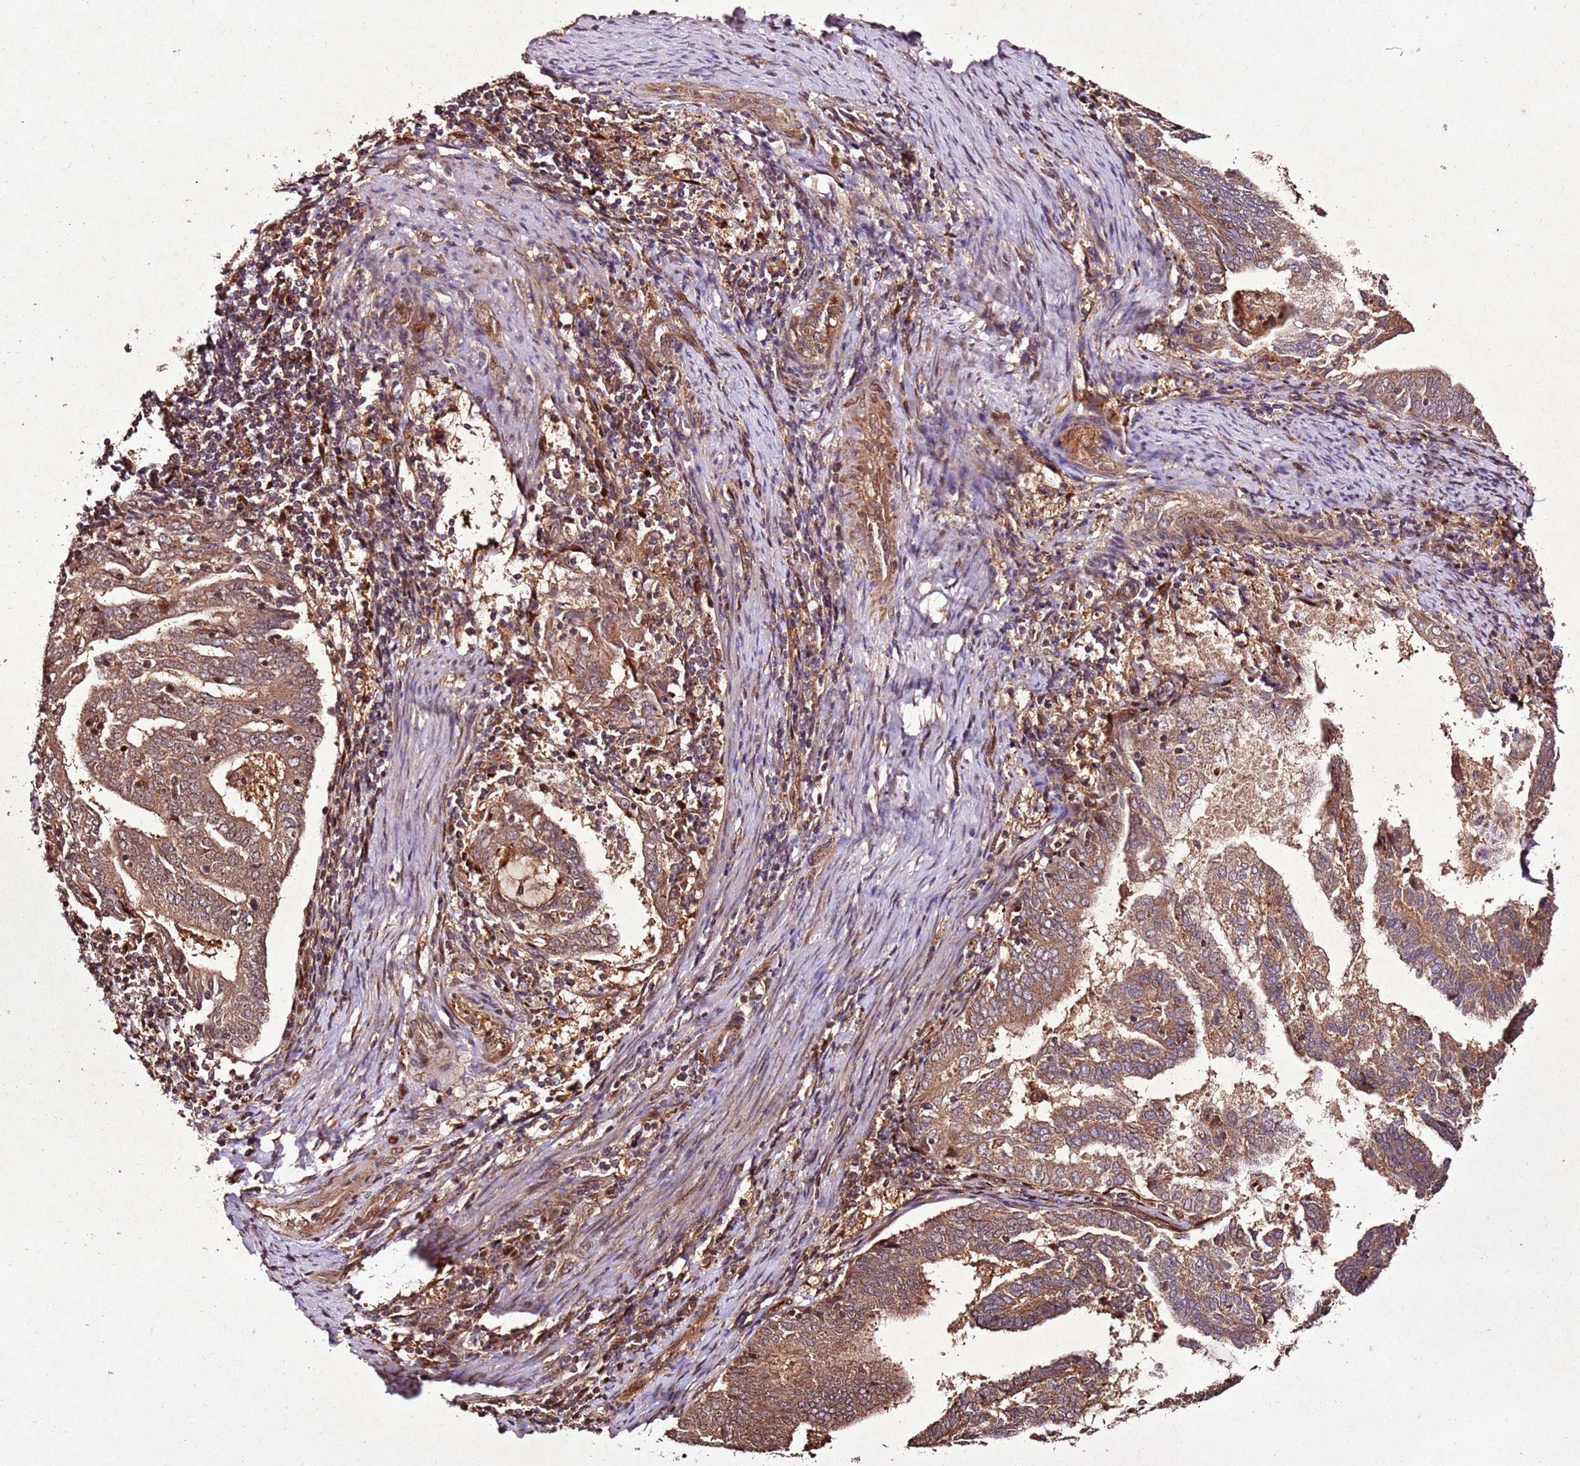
{"staining": {"intensity": "moderate", "quantity": ">75%", "location": "cytoplasmic/membranous,nuclear"}, "tissue": "endometrial cancer", "cell_type": "Tumor cells", "image_type": "cancer", "snomed": [{"axis": "morphology", "description": "Adenocarcinoma, NOS"}, {"axis": "topography", "description": "Endometrium"}], "caption": "The photomicrograph displays staining of endometrial adenocarcinoma, revealing moderate cytoplasmic/membranous and nuclear protein expression (brown color) within tumor cells.", "gene": "PTMA", "patient": {"sex": "female", "age": 80}}